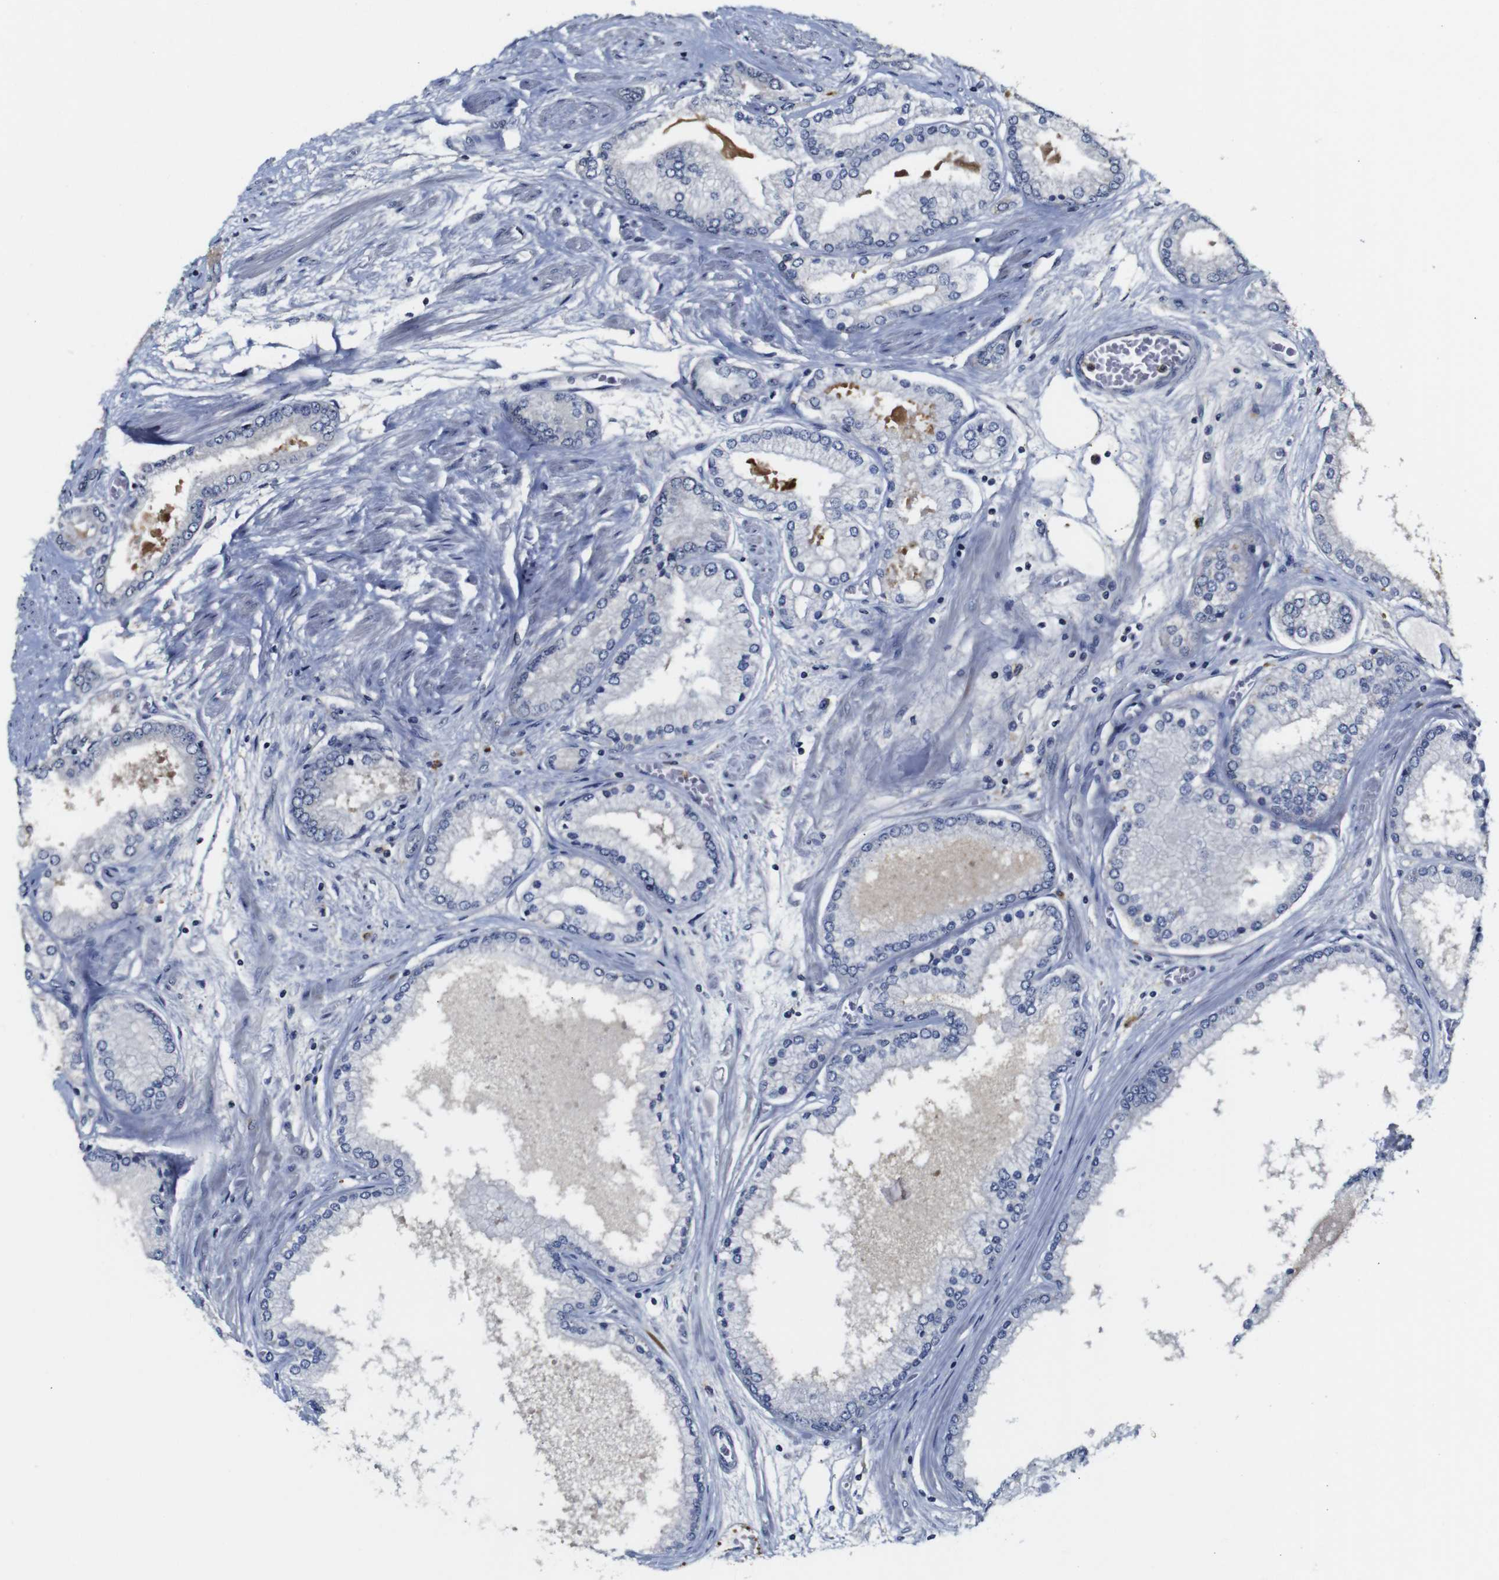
{"staining": {"intensity": "negative", "quantity": "none", "location": "none"}, "tissue": "prostate cancer", "cell_type": "Tumor cells", "image_type": "cancer", "snomed": [{"axis": "morphology", "description": "Adenocarcinoma, High grade"}, {"axis": "topography", "description": "Prostate"}], "caption": "Adenocarcinoma (high-grade) (prostate) stained for a protein using immunohistochemistry (IHC) reveals no expression tumor cells.", "gene": "NTRK3", "patient": {"sex": "male", "age": 59}}